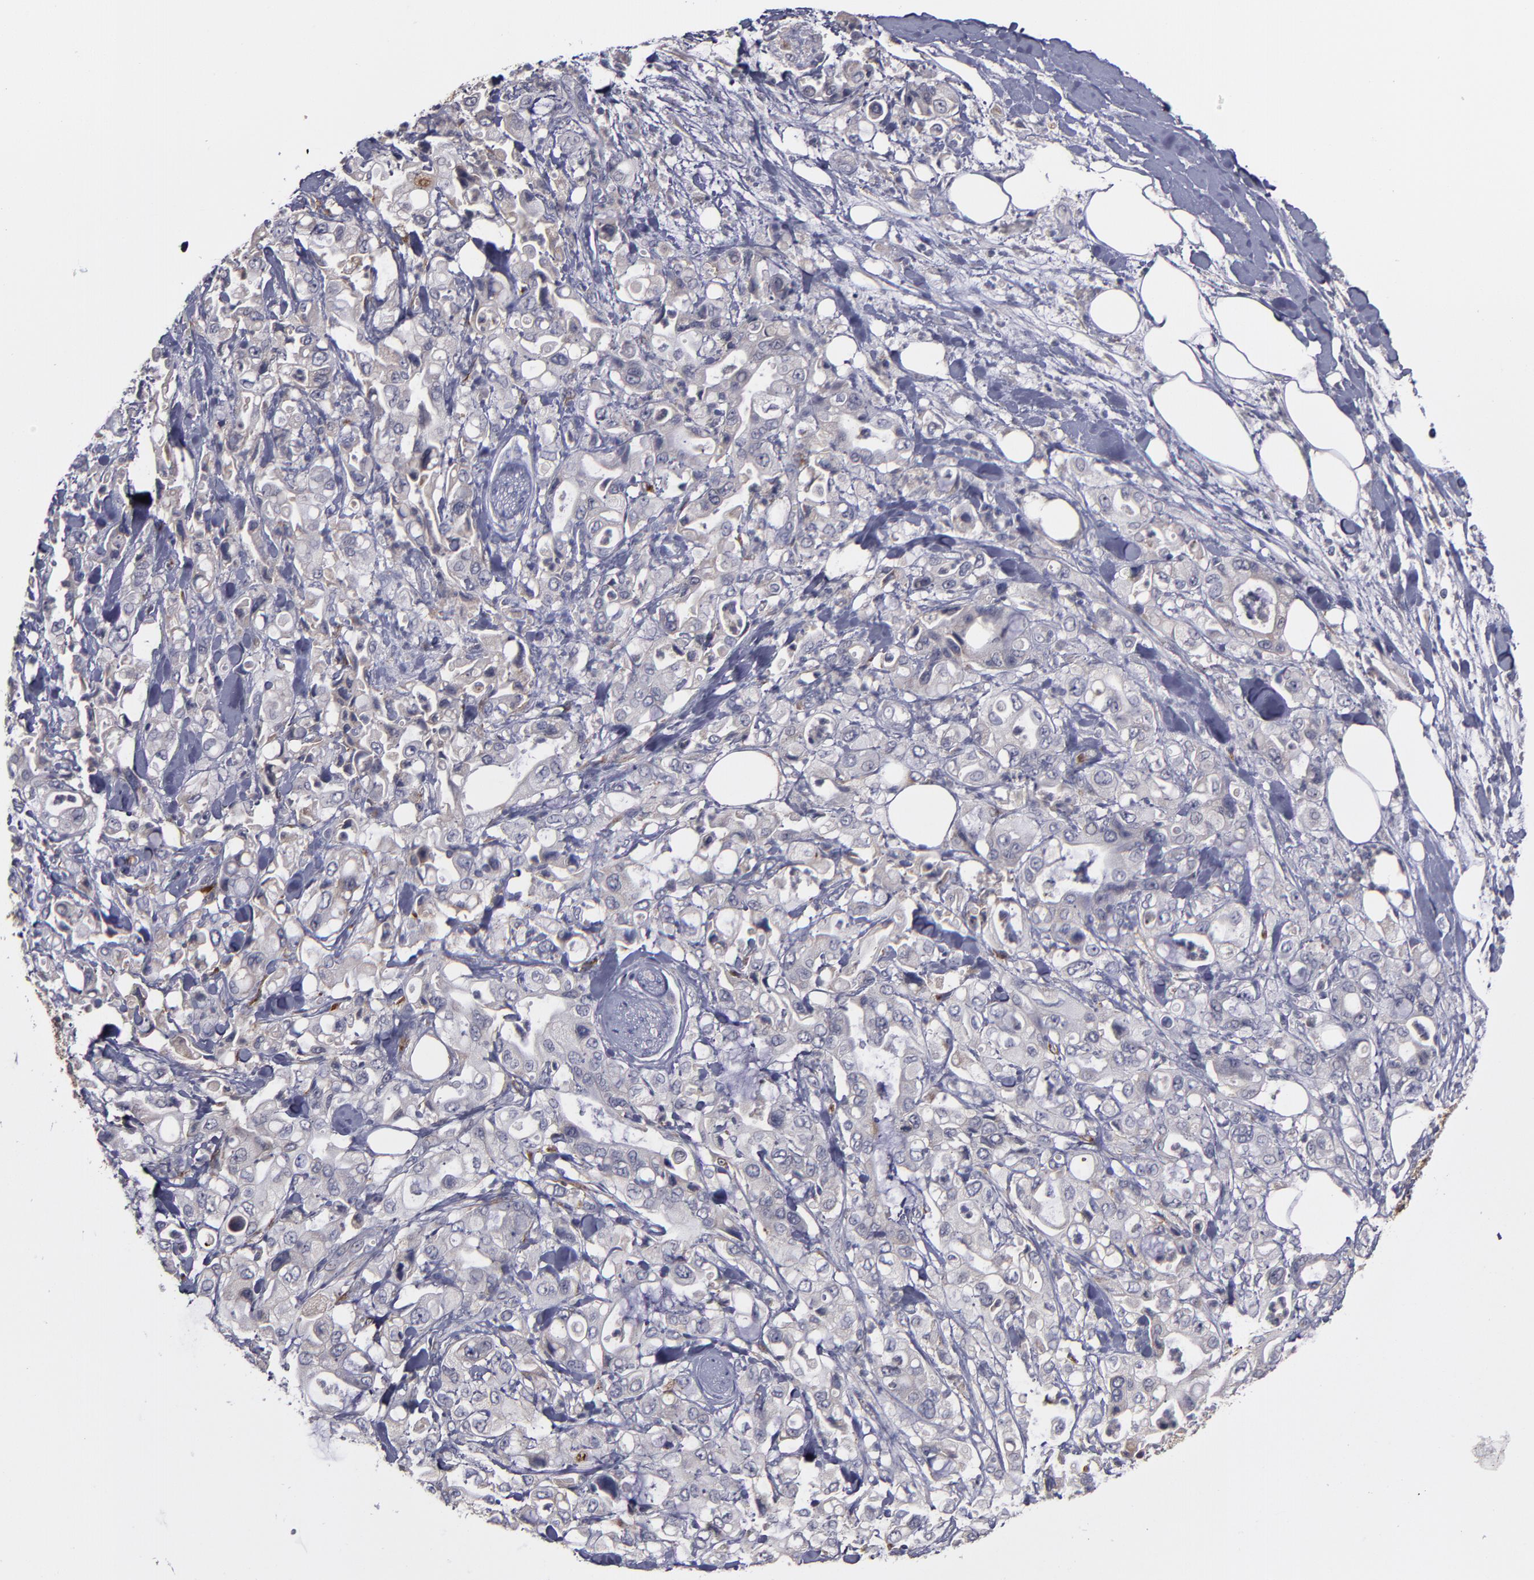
{"staining": {"intensity": "weak", "quantity": "<25%", "location": "cytoplasmic/membranous"}, "tissue": "pancreatic cancer", "cell_type": "Tumor cells", "image_type": "cancer", "snomed": [{"axis": "morphology", "description": "Adenocarcinoma, NOS"}, {"axis": "topography", "description": "Pancreas"}], "caption": "Immunohistochemistry histopathology image of neoplastic tissue: pancreatic cancer stained with DAB (3,3'-diaminobenzidine) demonstrates no significant protein staining in tumor cells. (Brightfield microscopy of DAB (3,3'-diaminobenzidine) immunohistochemistry at high magnification).", "gene": "MMP11", "patient": {"sex": "male", "age": 70}}